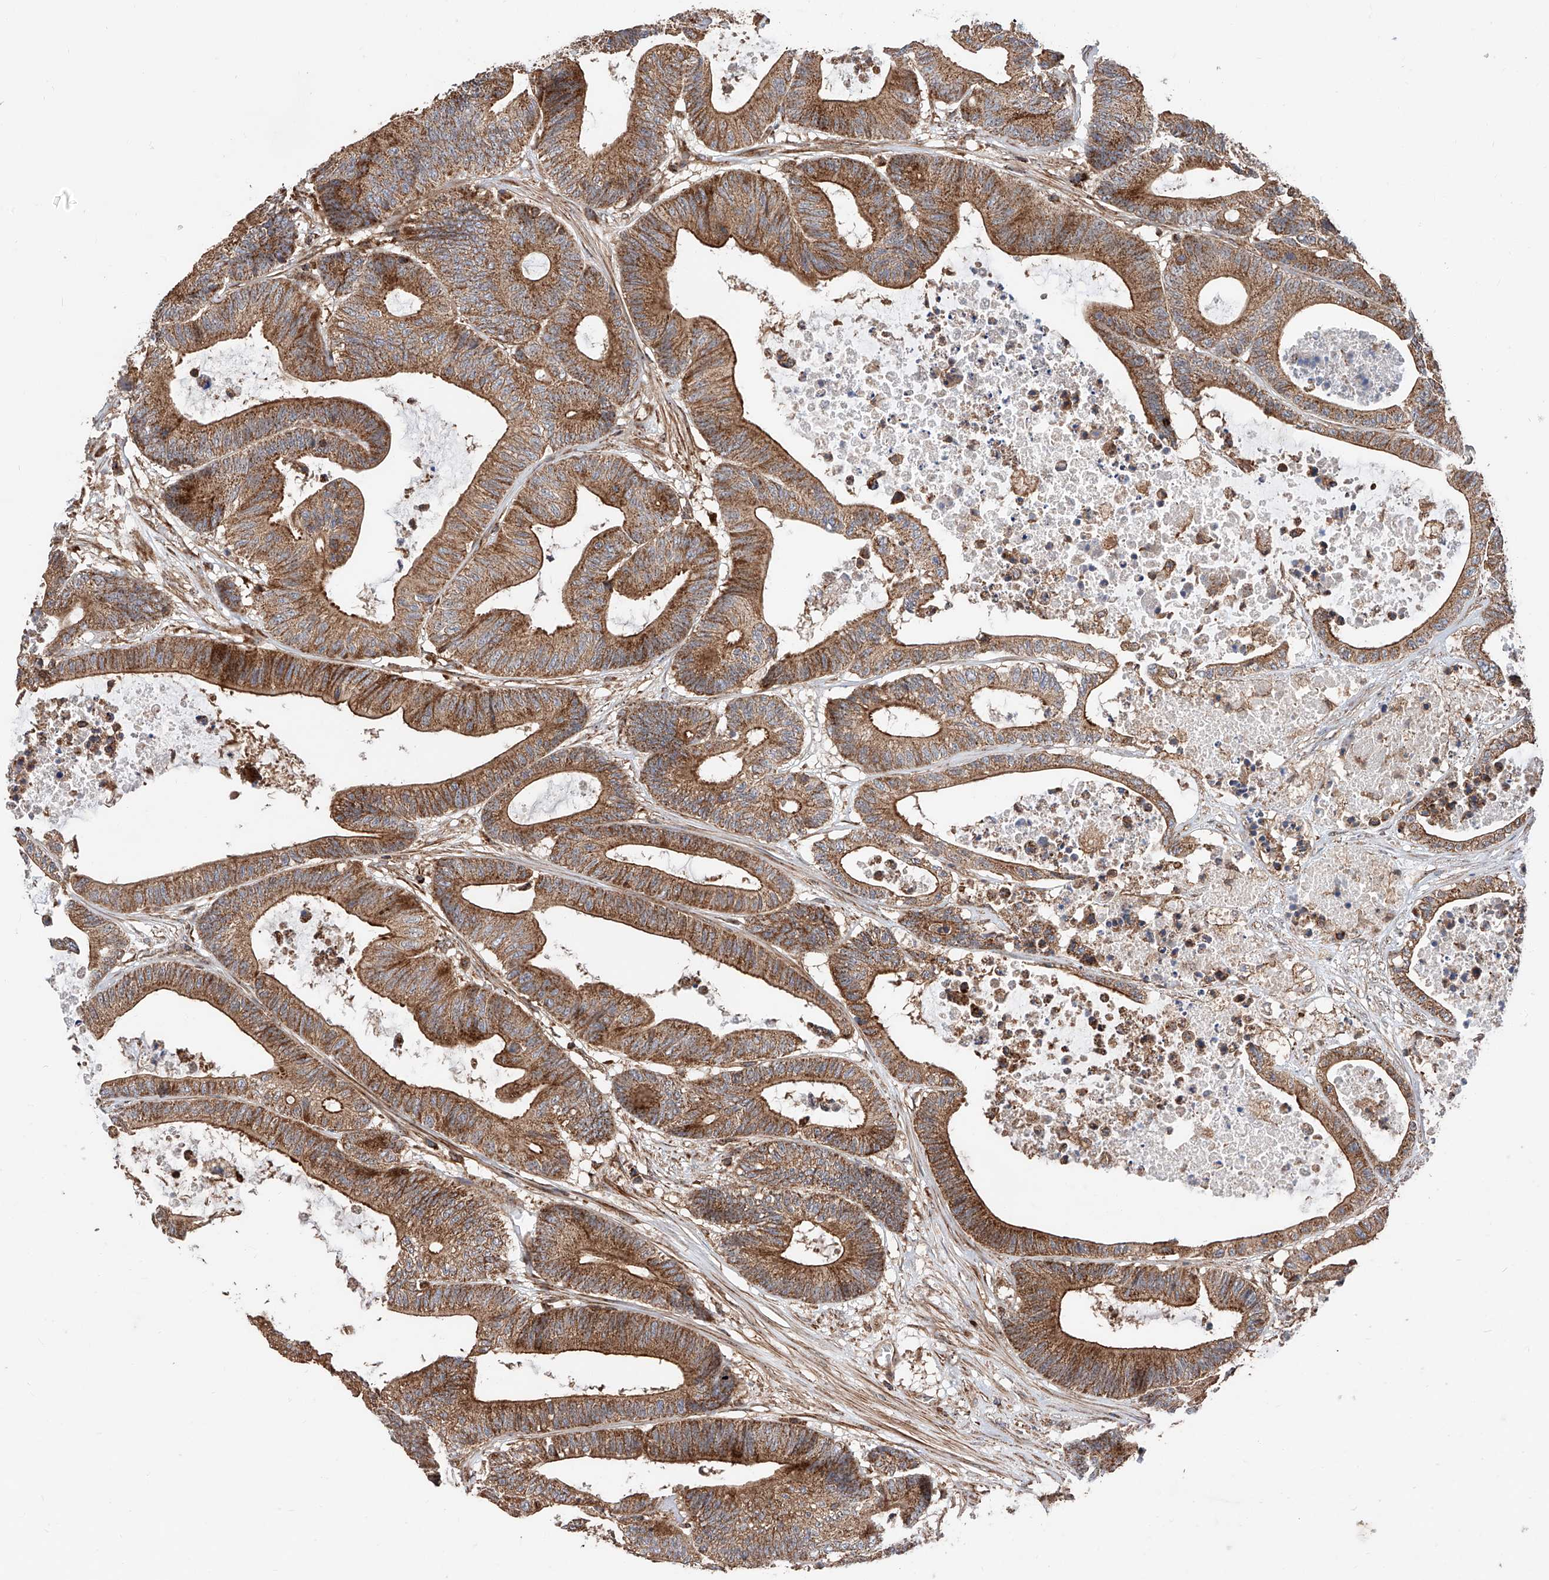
{"staining": {"intensity": "moderate", "quantity": ">75%", "location": "cytoplasmic/membranous"}, "tissue": "colorectal cancer", "cell_type": "Tumor cells", "image_type": "cancer", "snomed": [{"axis": "morphology", "description": "Adenocarcinoma, NOS"}, {"axis": "topography", "description": "Colon"}], "caption": "Colorectal adenocarcinoma tissue demonstrates moderate cytoplasmic/membranous expression in about >75% of tumor cells, visualized by immunohistochemistry. (Stains: DAB in brown, nuclei in blue, Microscopy: brightfield microscopy at high magnification).", "gene": "PISD", "patient": {"sex": "female", "age": 84}}